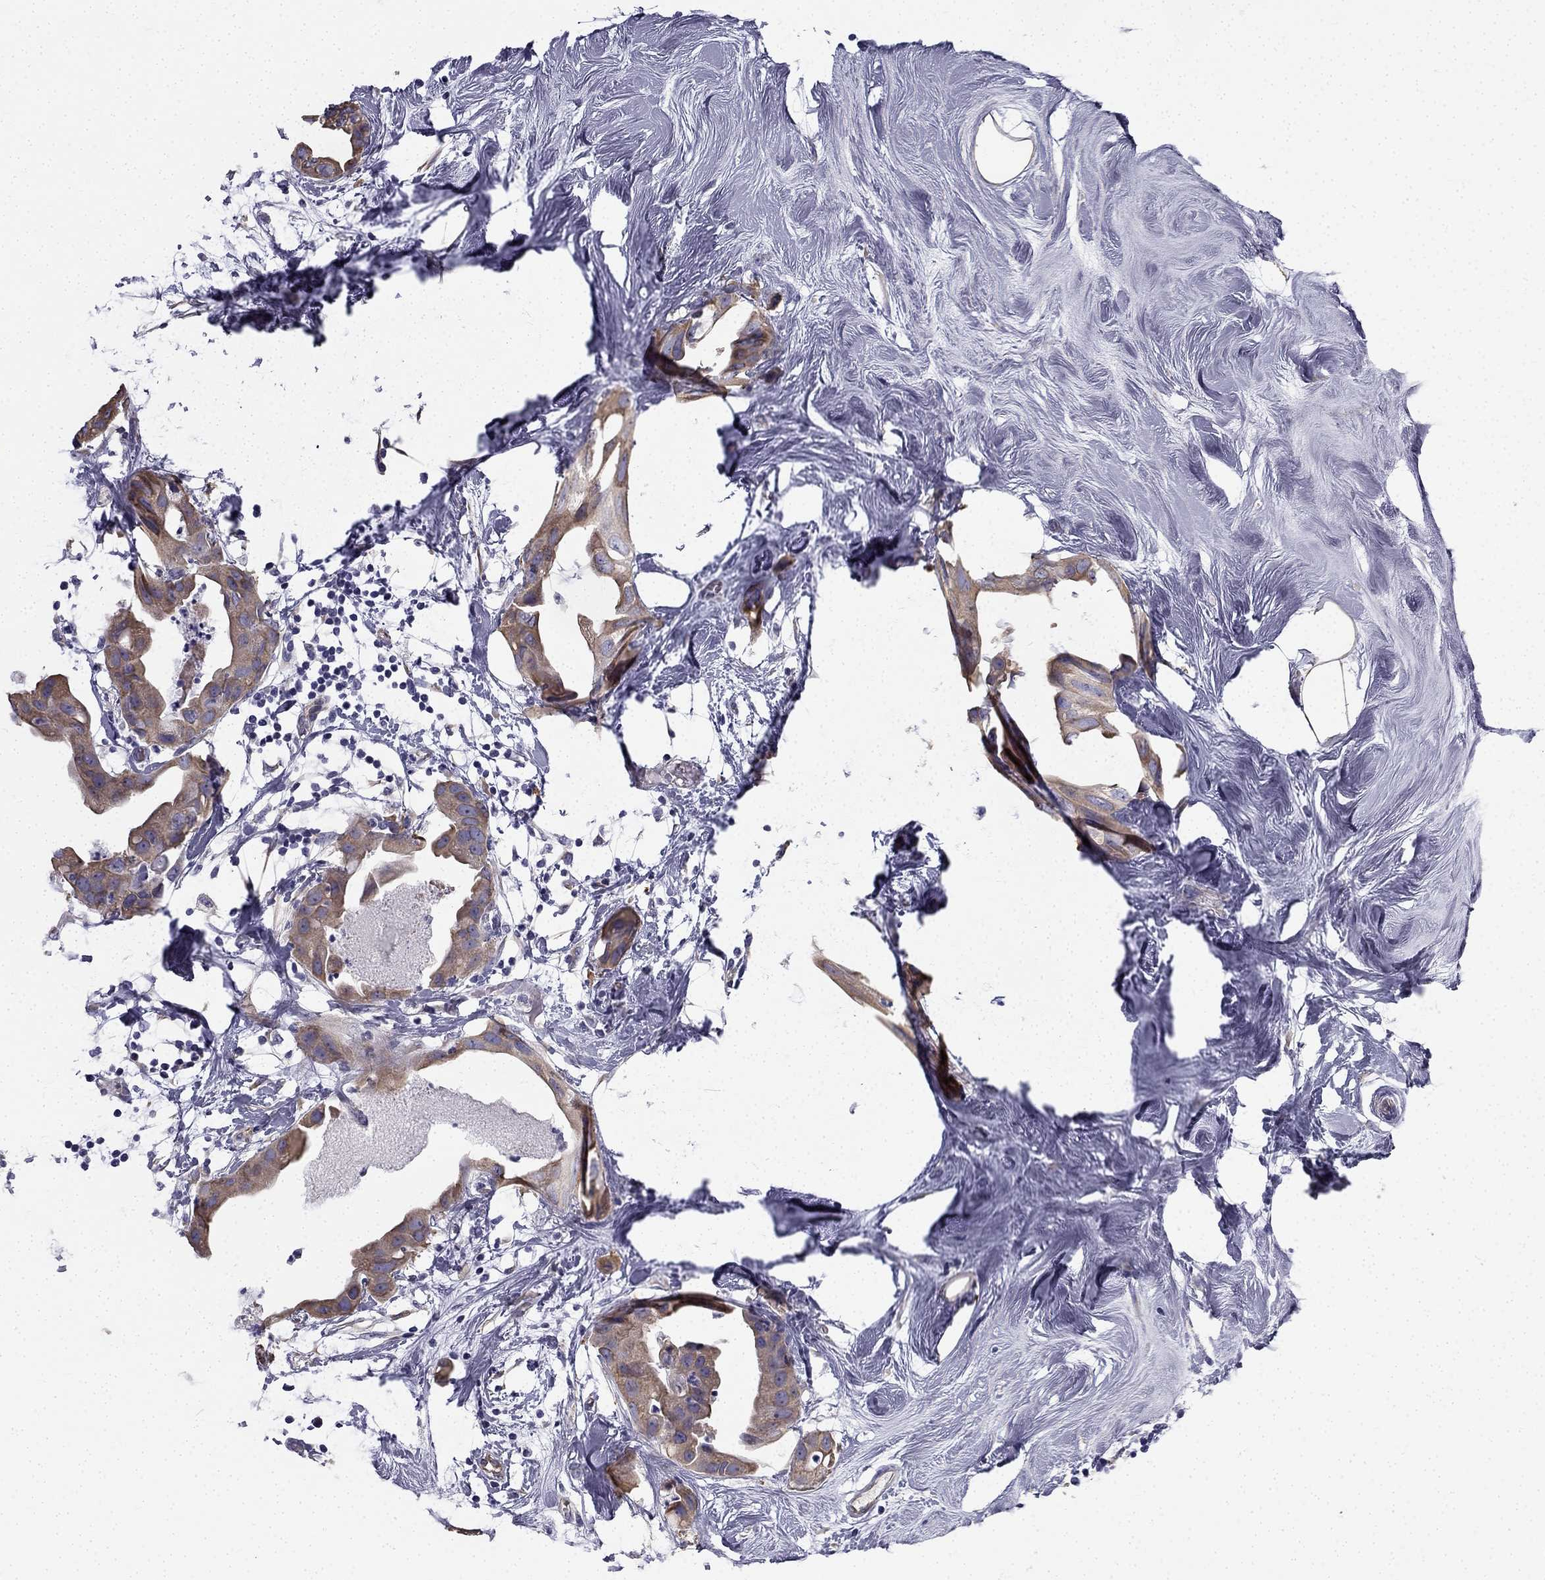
{"staining": {"intensity": "moderate", "quantity": ">75%", "location": "cytoplasmic/membranous"}, "tissue": "breast cancer", "cell_type": "Tumor cells", "image_type": "cancer", "snomed": [{"axis": "morphology", "description": "Normal tissue, NOS"}, {"axis": "morphology", "description": "Duct carcinoma"}, {"axis": "topography", "description": "Breast"}], "caption": "The micrograph displays staining of breast invasive ductal carcinoma, revealing moderate cytoplasmic/membranous protein positivity (brown color) within tumor cells.", "gene": "CCDC40", "patient": {"sex": "female", "age": 40}}